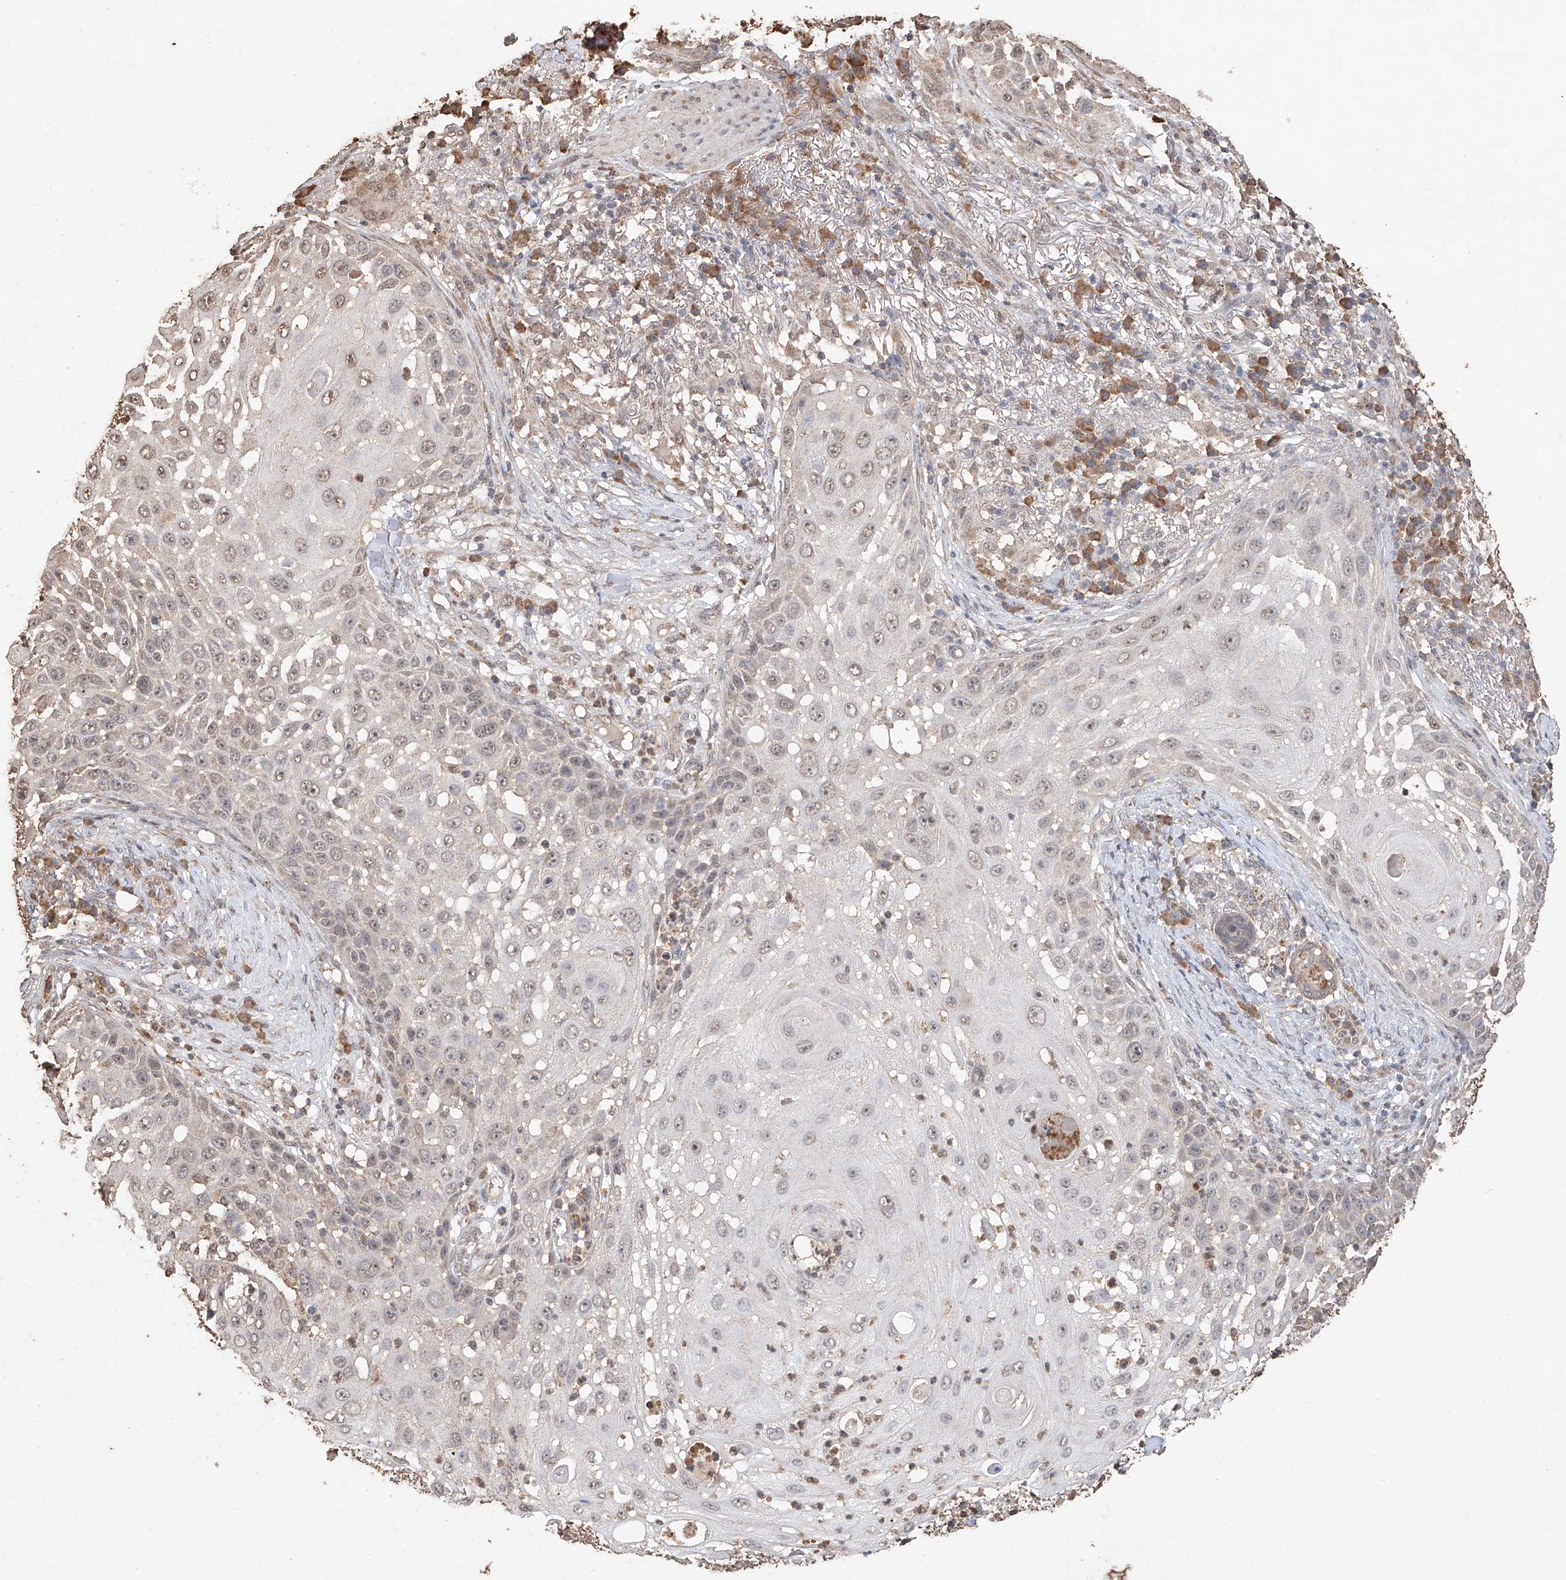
{"staining": {"intensity": "weak", "quantity": "25%-75%", "location": "nuclear"}, "tissue": "skin cancer", "cell_type": "Tumor cells", "image_type": "cancer", "snomed": [{"axis": "morphology", "description": "Squamous cell carcinoma, NOS"}, {"axis": "topography", "description": "Skin"}], "caption": "The micrograph displays a brown stain indicating the presence of a protein in the nuclear of tumor cells in skin squamous cell carcinoma. The protein of interest is stained brown, and the nuclei are stained in blue (DAB (3,3'-diaminobenzidine) IHC with brightfield microscopy, high magnification).", "gene": "ELOVL1", "patient": {"sex": "female", "age": 44}}